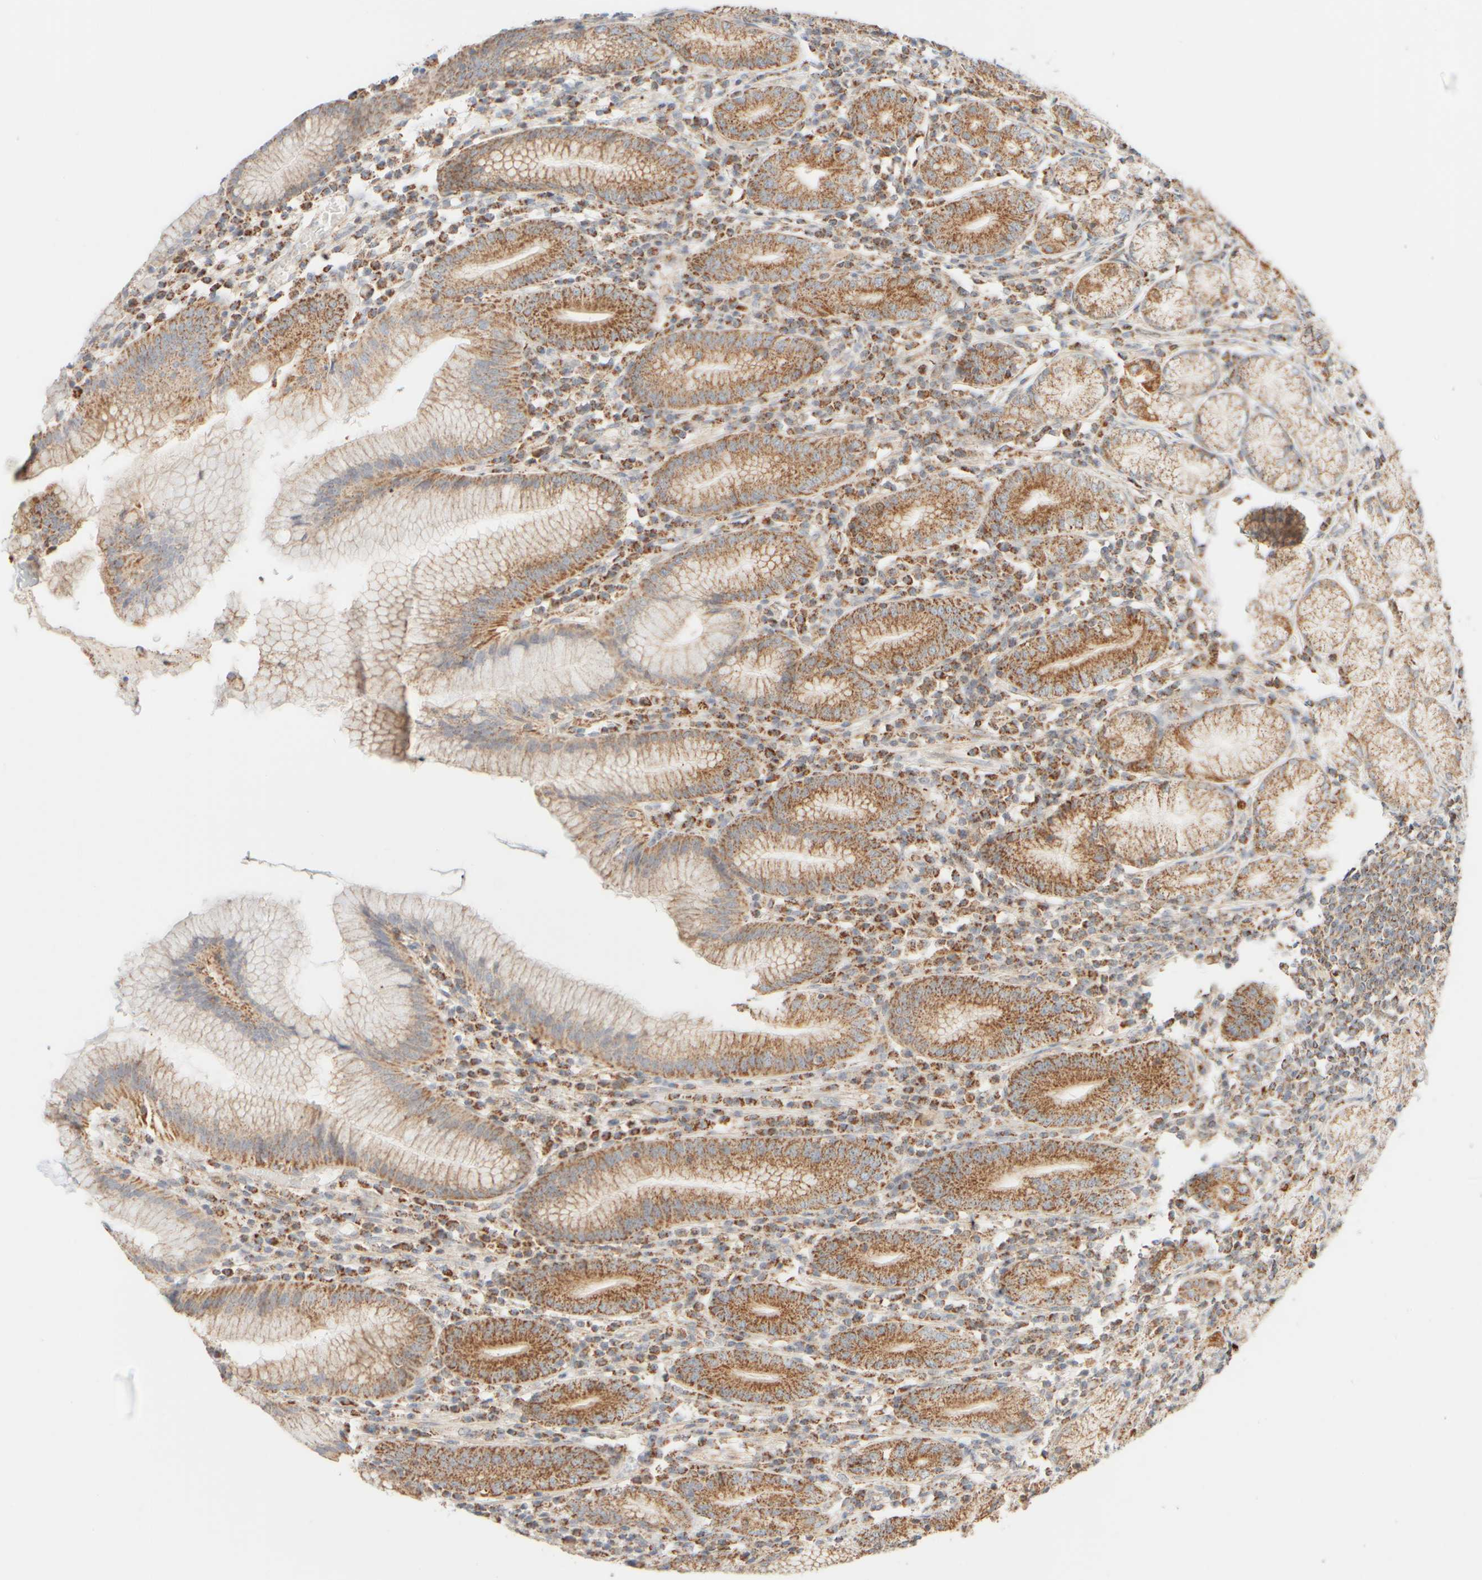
{"staining": {"intensity": "moderate", "quantity": ">75%", "location": "cytoplasmic/membranous"}, "tissue": "stomach", "cell_type": "Glandular cells", "image_type": "normal", "snomed": [{"axis": "morphology", "description": "Normal tissue, NOS"}, {"axis": "topography", "description": "Stomach"}], "caption": "Benign stomach demonstrates moderate cytoplasmic/membranous positivity in about >75% of glandular cells The staining is performed using DAB (3,3'-diaminobenzidine) brown chromogen to label protein expression. The nuclei are counter-stained blue using hematoxylin..", "gene": "APBB2", "patient": {"sex": "male", "age": 55}}